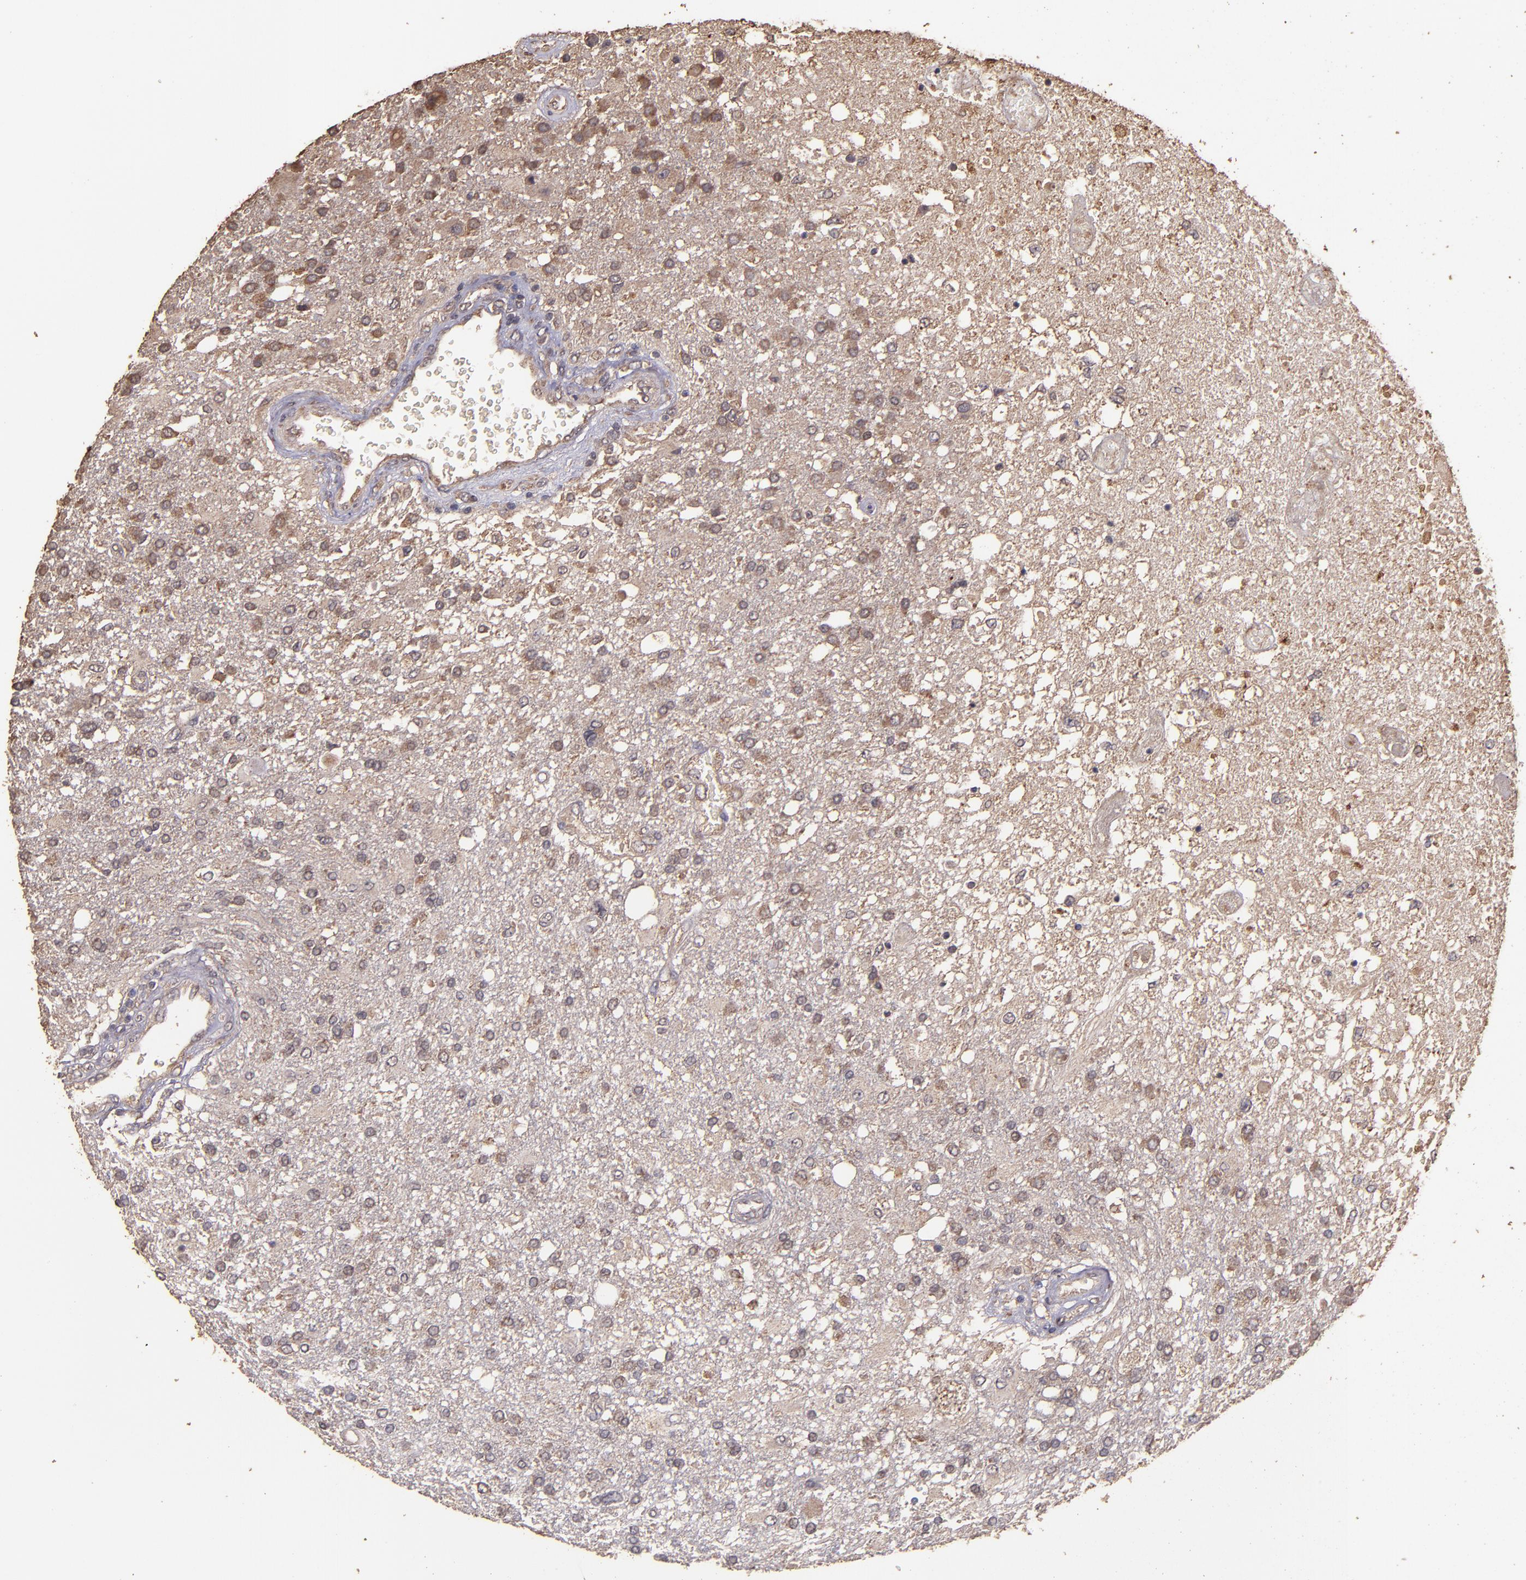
{"staining": {"intensity": "weak", "quantity": ">75%", "location": "cytoplasmic/membranous"}, "tissue": "glioma", "cell_type": "Tumor cells", "image_type": "cancer", "snomed": [{"axis": "morphology", "description": "Glioma, malignant, High grade"}, {"axis": "topography", "description": "Cerebral cortex"}], "caption": "A histopathology image of human glioma stained for a protein shows weak cytoplasmic/membranous brown staining in tumor cells. The staining is performed using DAB brown chromogen to label protein expression. The nuclei are counter-stained blue using hematoxylin.", "gene": "HECTD1", "patient": {"sex": "male", "age": 79}}